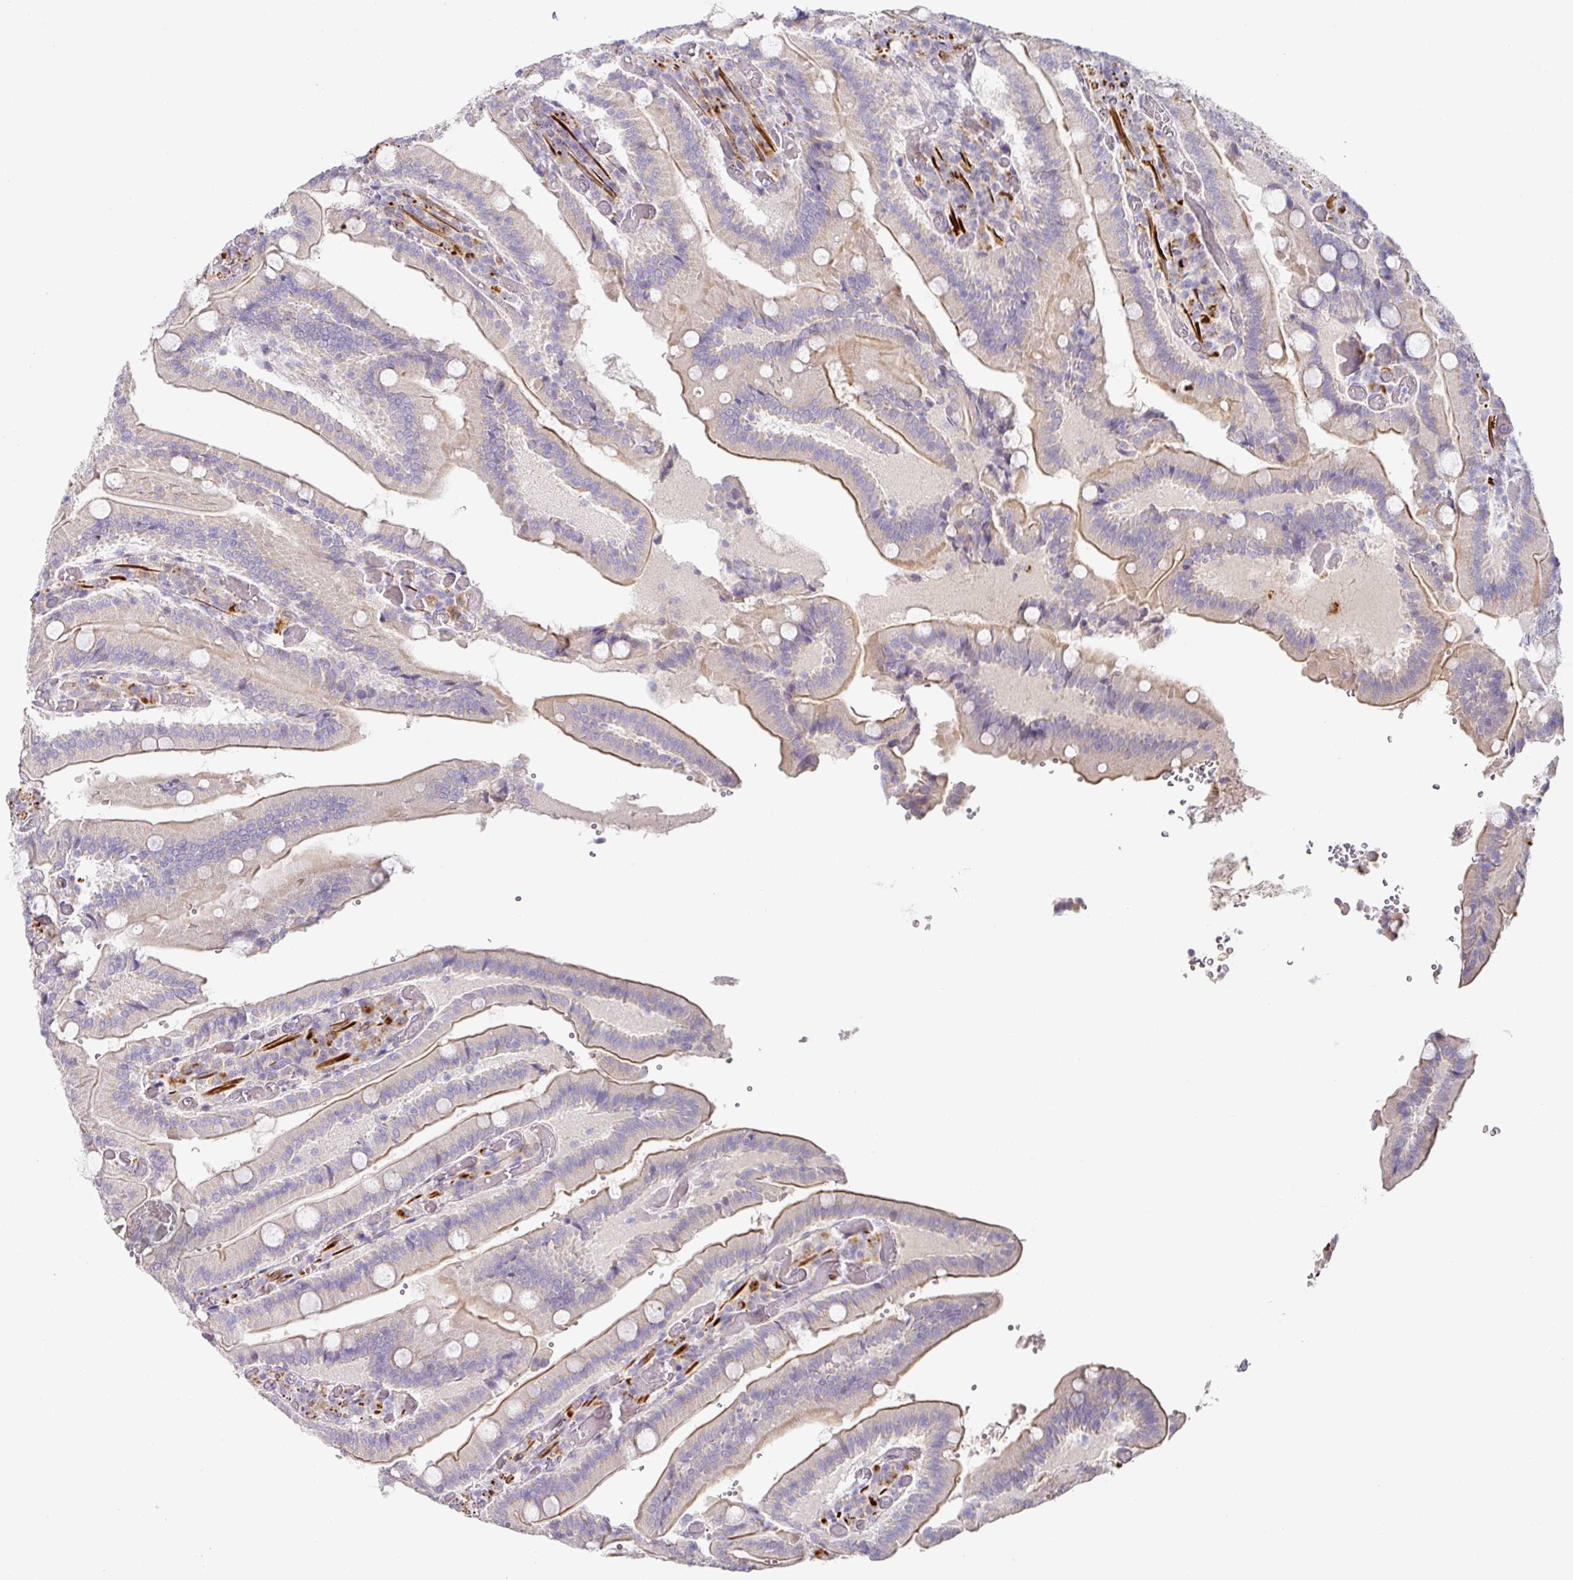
{"staining": {"intensity": "moderate", "quantity": "25%-75%", "location": "cytoplasmic/membranous"}, "tissue": "duodenum", "cell_type": "Glandular cells", "image_type": "normal", "snomed": [{"axis": "morphology", "description": "Normal tissue, NOS"}, {"axis": "topography", "description": "Duodenum"}], "caption": "Duodenum stained with immunohistochemistry reveals moderate cytoplasmic/membranous expression in about 25%-75% of glandular cells.", "gene": "TARM1", "patient": {"sex": "female", "age": 62}}